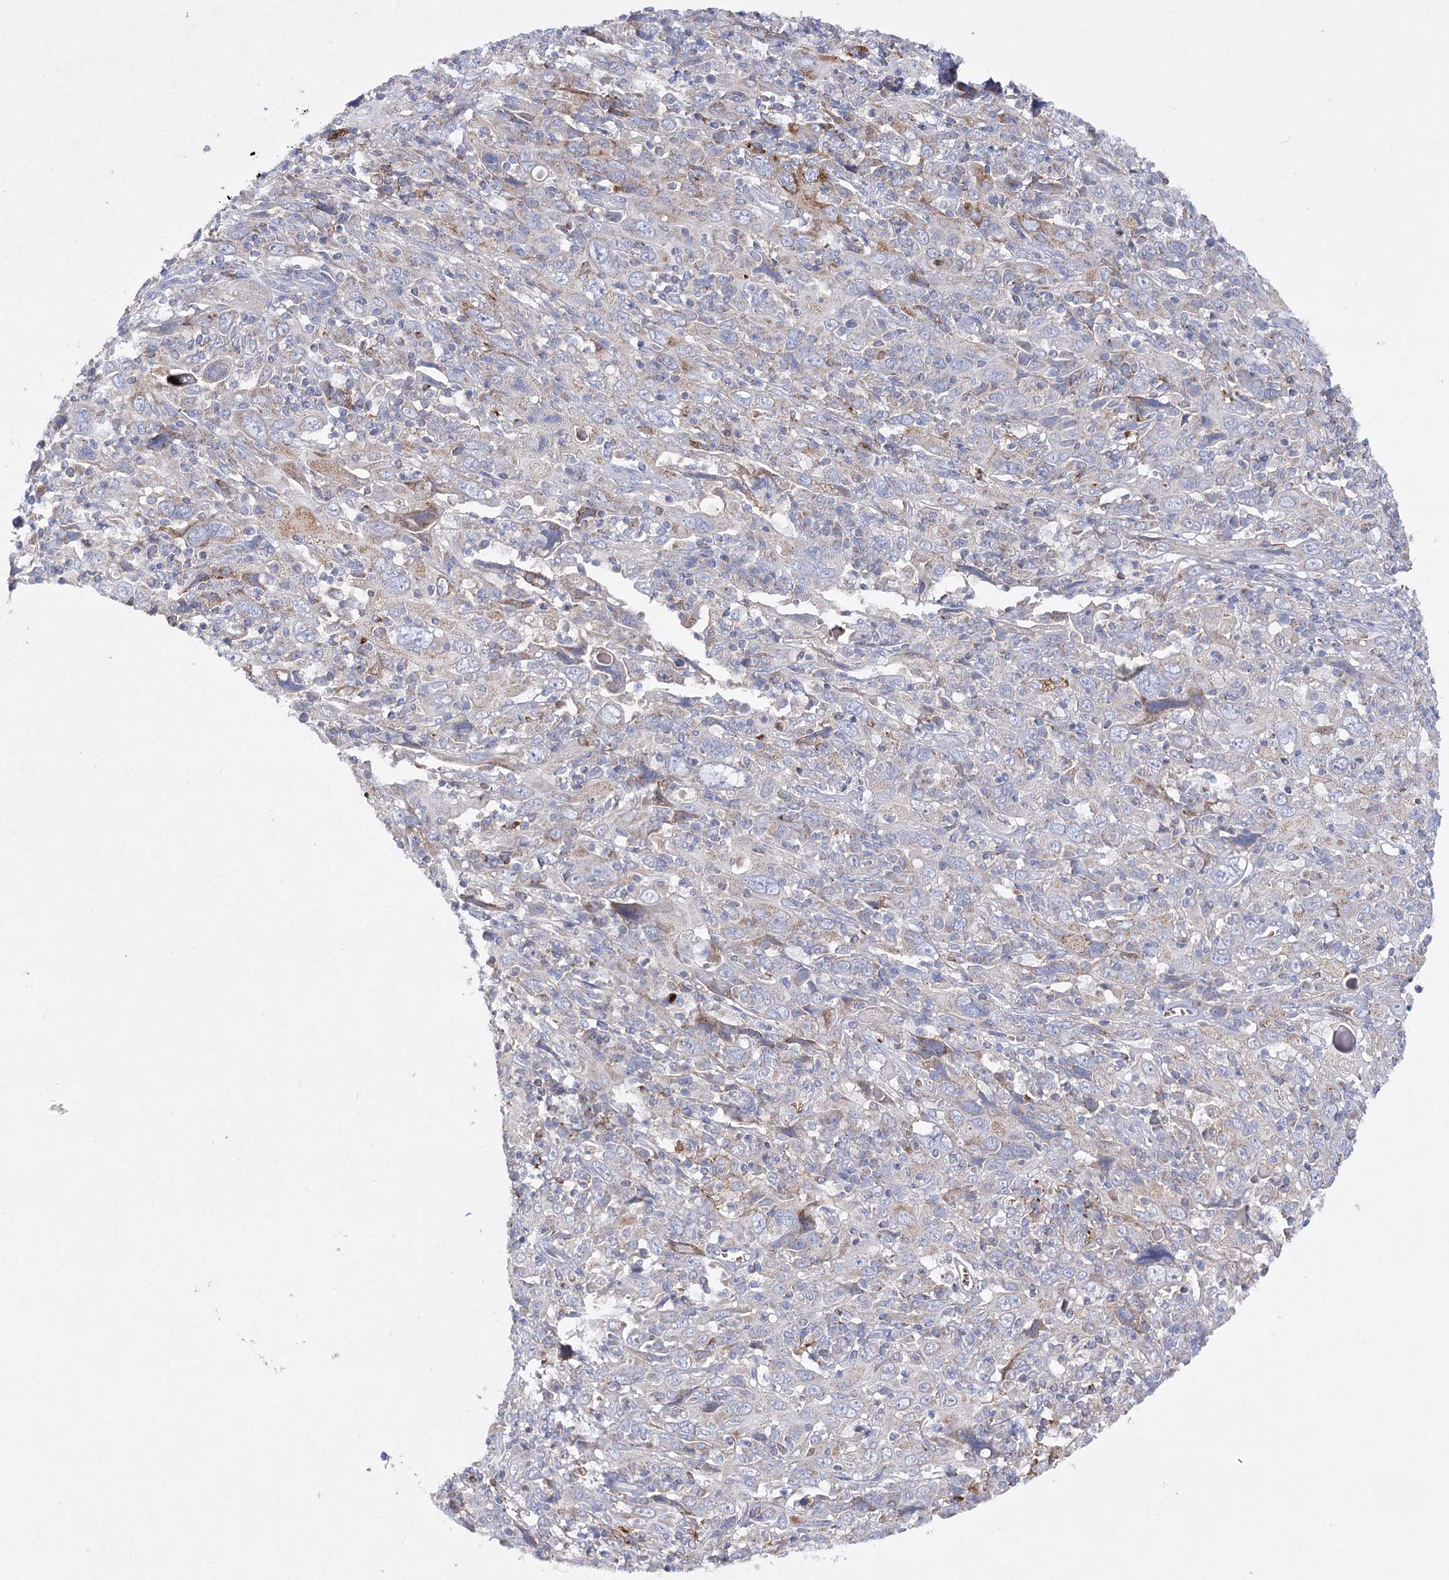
{"staining": {"intensity": "moderate", "quantity": "<25%", "location": "cytoplasmic/membranous"}, "tissue": "cervical cancer", "cell_type": "Tumor cells", "image_type": "cancer", "snomed": [{"axis": "morphology", "description": "Squamous cell carcinoma, NOS"}, {"axis": "topography", "description": "Cervix"}], "caption": "Tumor cells demonstrate moderate cytoplasmic/membranous staining in about <25% of cells in squamous cell carcinoma (cervical).", "gene": "COX15", "patient": {"sex": "female", "age": 46}}